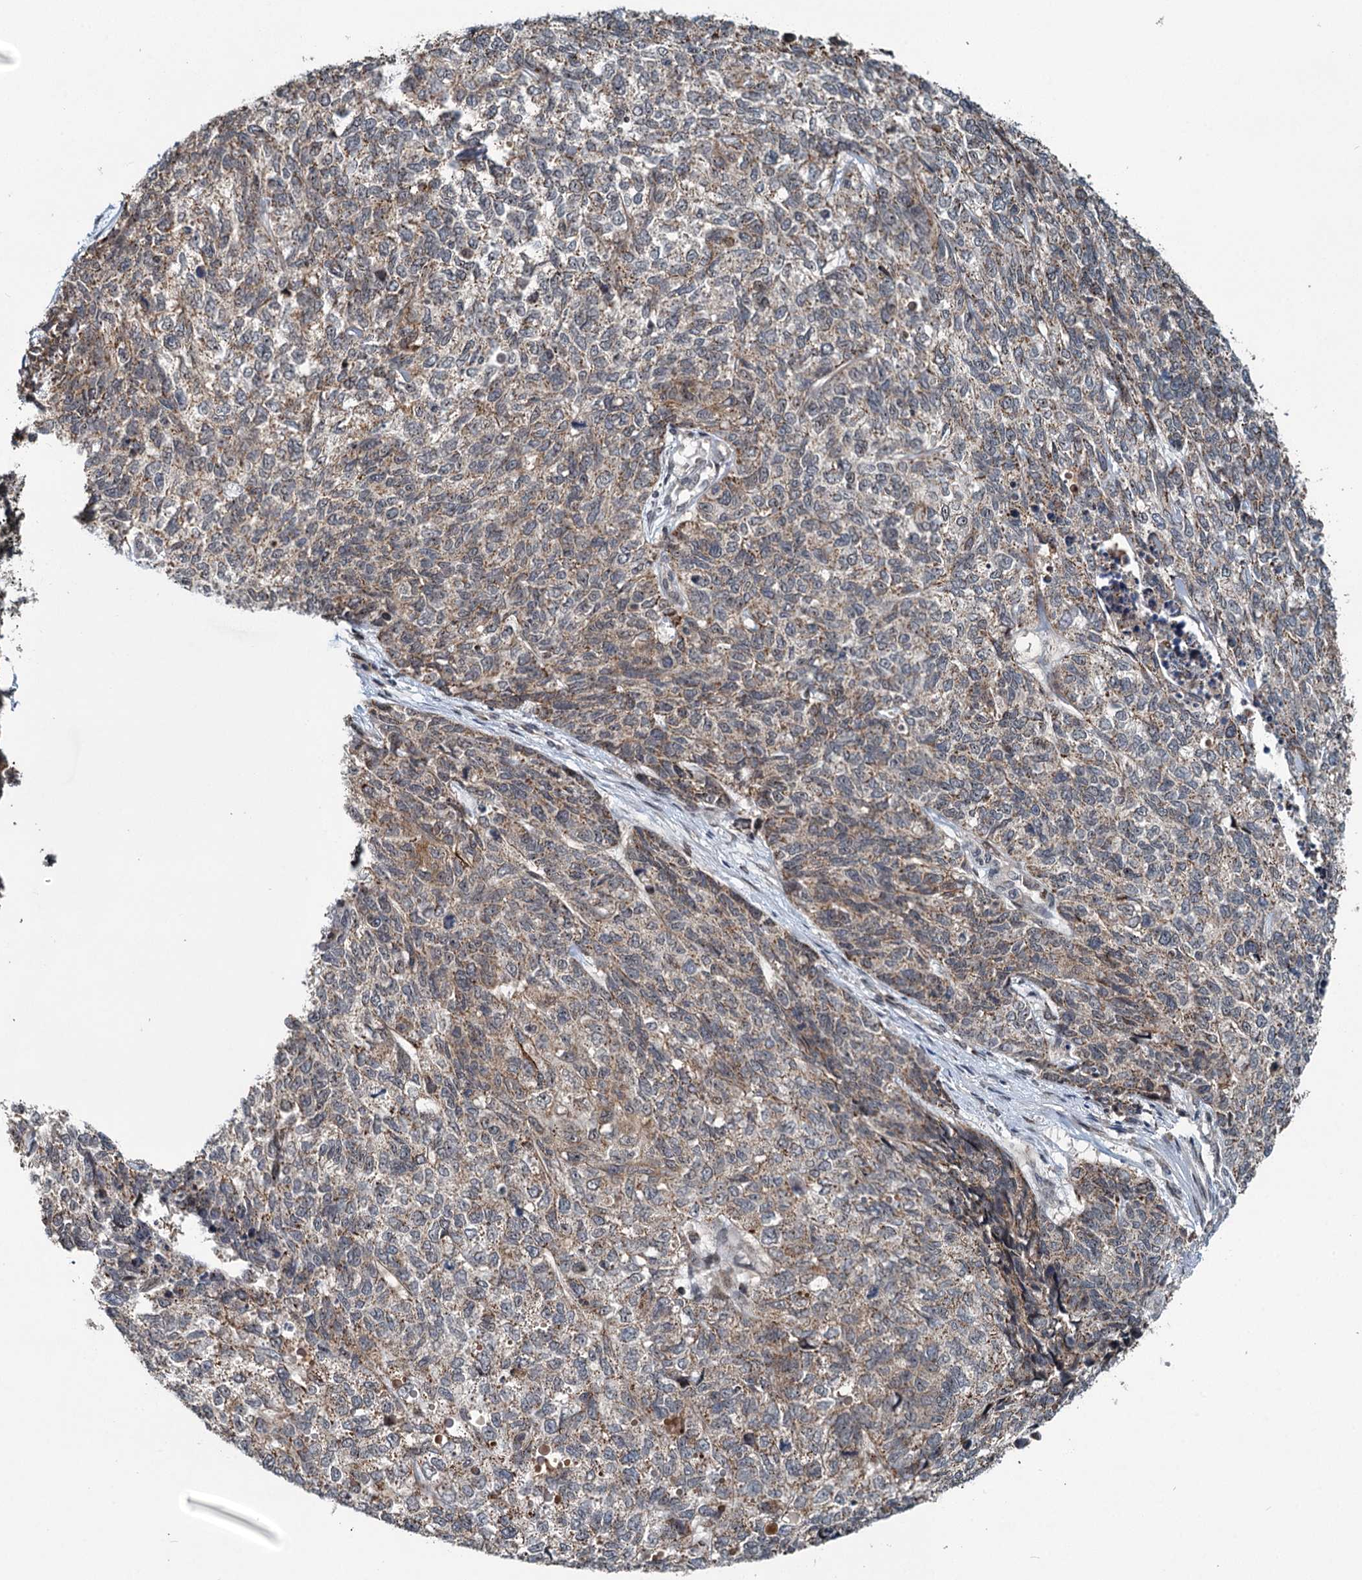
{"staining": {"intensity": "moderate", "quantity": "25%-75%", "location": "cytoplasmic/membranous"}, "tissue": "cervical cancer", "cell_type": "Tumor cells", "image_type": "cancer", "snomed": [{"axis": "morphology", "description": "Squamous cell carcinoma, NOS"}, {"axis": "topography", "description": "Cervix"}], "caption": "Human cervical cancer (squamous cell carcinoma) stained with a protein marker demonstrates moderate staining in tumor cells.", "gene": "RITA1", "patient": {"sex": "female", "age": 63}}